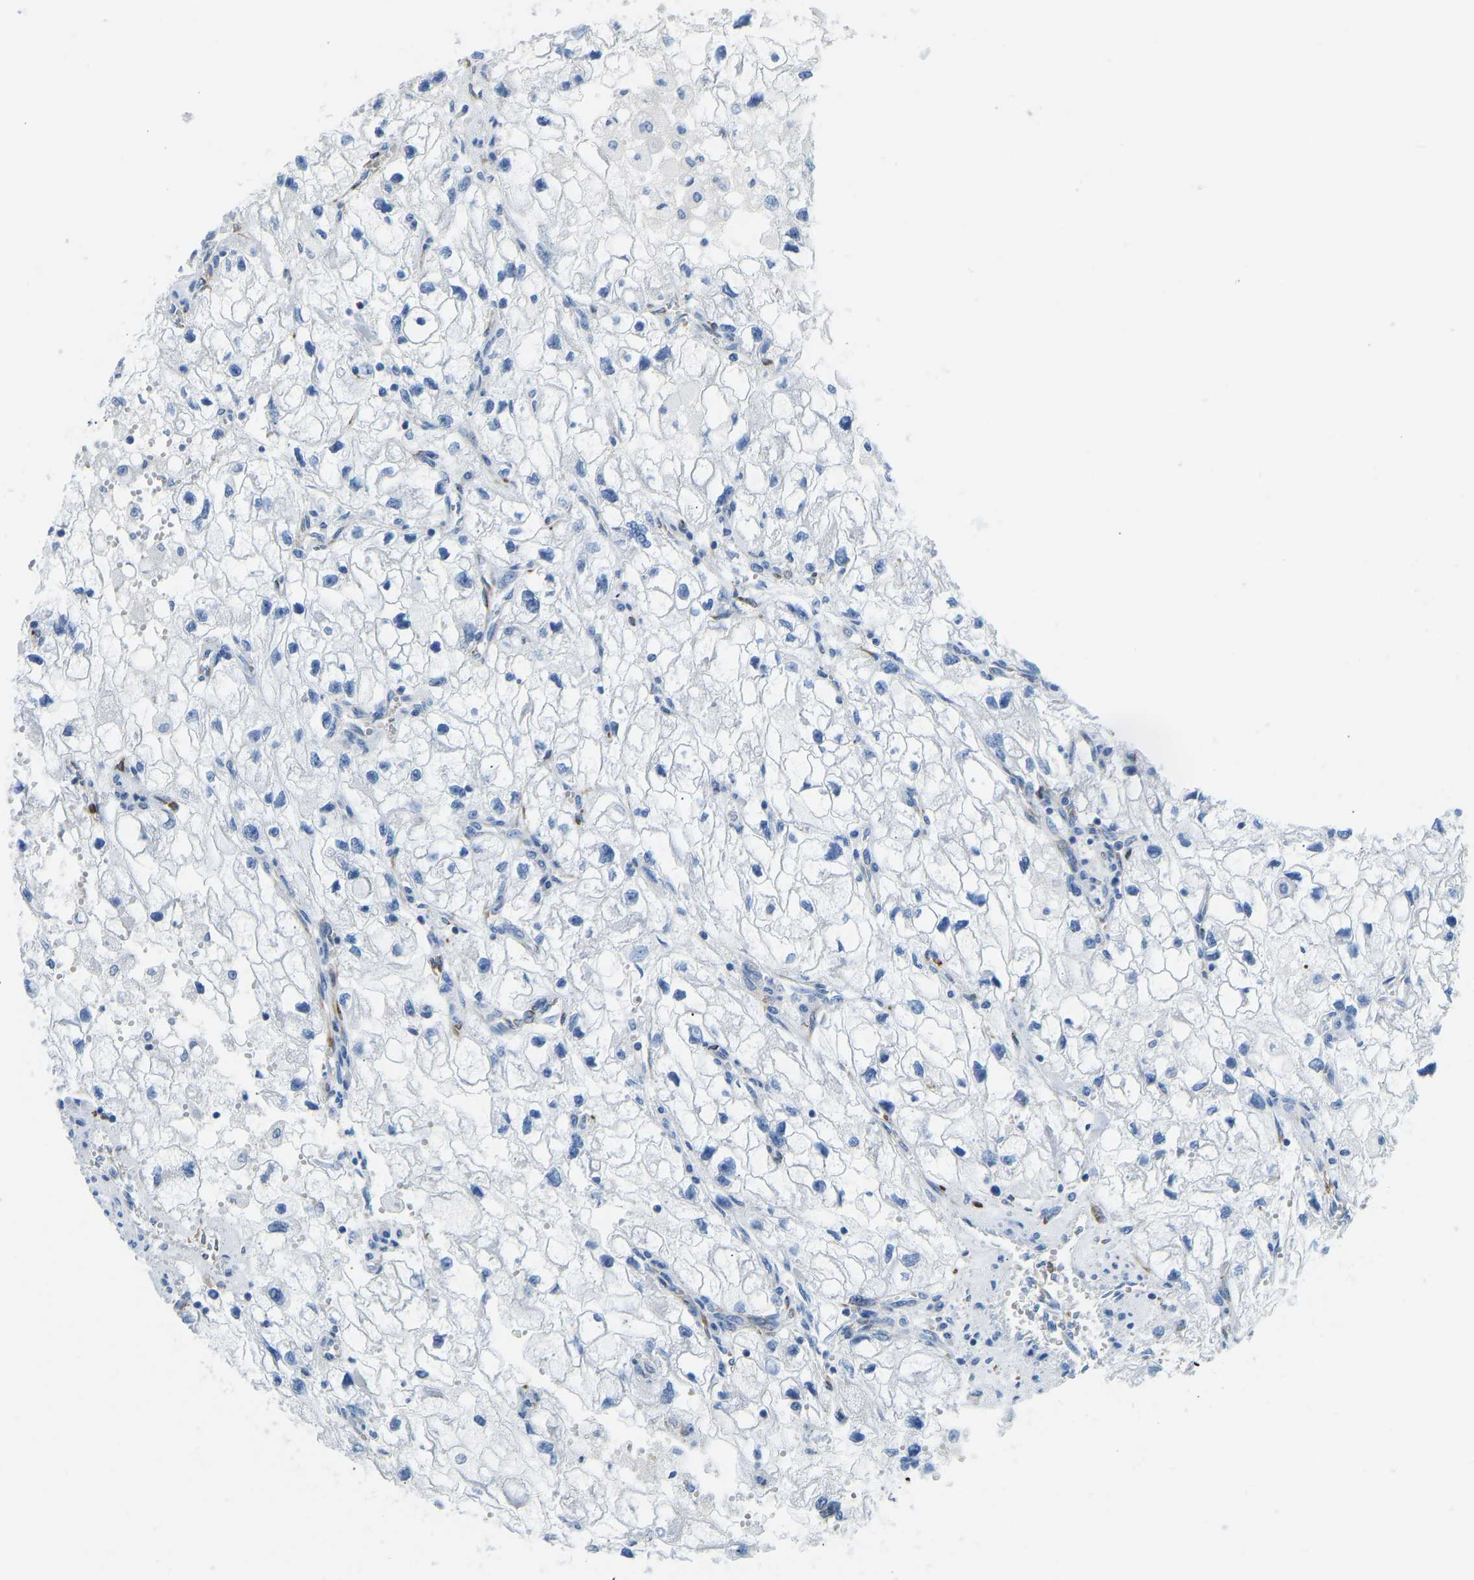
{"staining": {"intensity": "negative", "quantity": "none", "location": "none"}, "tissue": "renal cancer", "cell_type": "Tumor cells", "image_type": "cancer", "snomed": [{"axis": "morphology", "description": "Adenocarcinoma, NOS"}, {"axis": "topography", "description": "Kidney"}], "caption": "Protein analysis of renal cancer (adenocarcinoma) shows no significant positivity in tumor cells. The staining was performed using DAB to visualize the protein expression in brown, while the nuclei were stained in blue with hematoxylin (Magnification: 20x).", "gene": "COL15A1", "patient": {"sex": "female", "age": 70}}